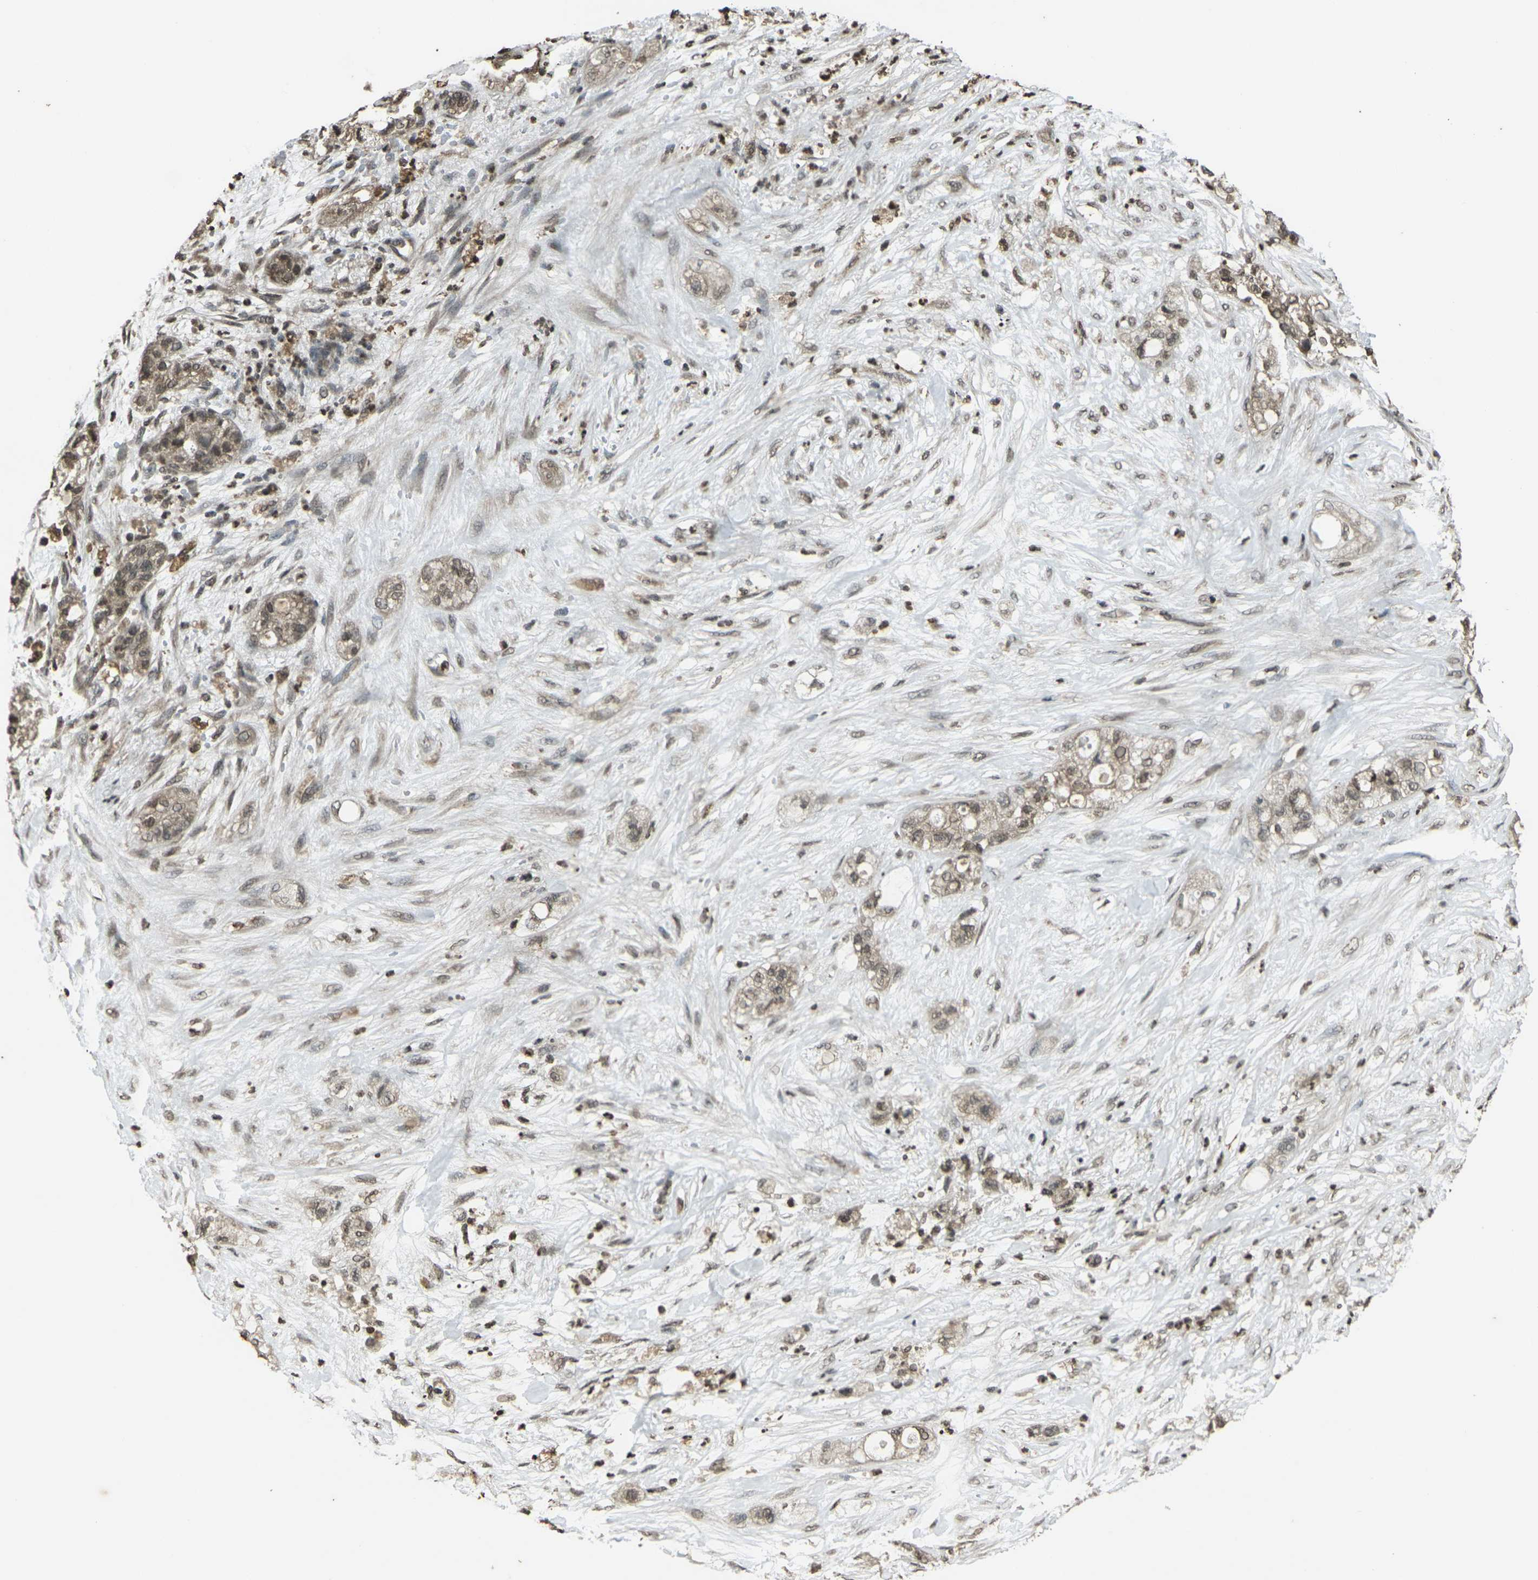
{"staining": {"intensity": "weak", "quantity": ">75%", "location": "cytoplasmic/membranous,nuclear"}, "tissue": "pancreatic cancer", "cell_type": "Tumor cells", "image_type": "cancer", "snomed": [{"axis": "morphology", "description": "Adenocarcinoma, NOS"}, {"axis": "topography", "description": "Pancreas"}], "caption": "There is low levels of weak cytoplasmic/membranous and nuclear expression in tumor cells of pancreatic cancer, as demonstrated by immunohistochemical staining (brown color).", "gene": "PRPF8", "patient": {"sex": "female", "age": 78}}